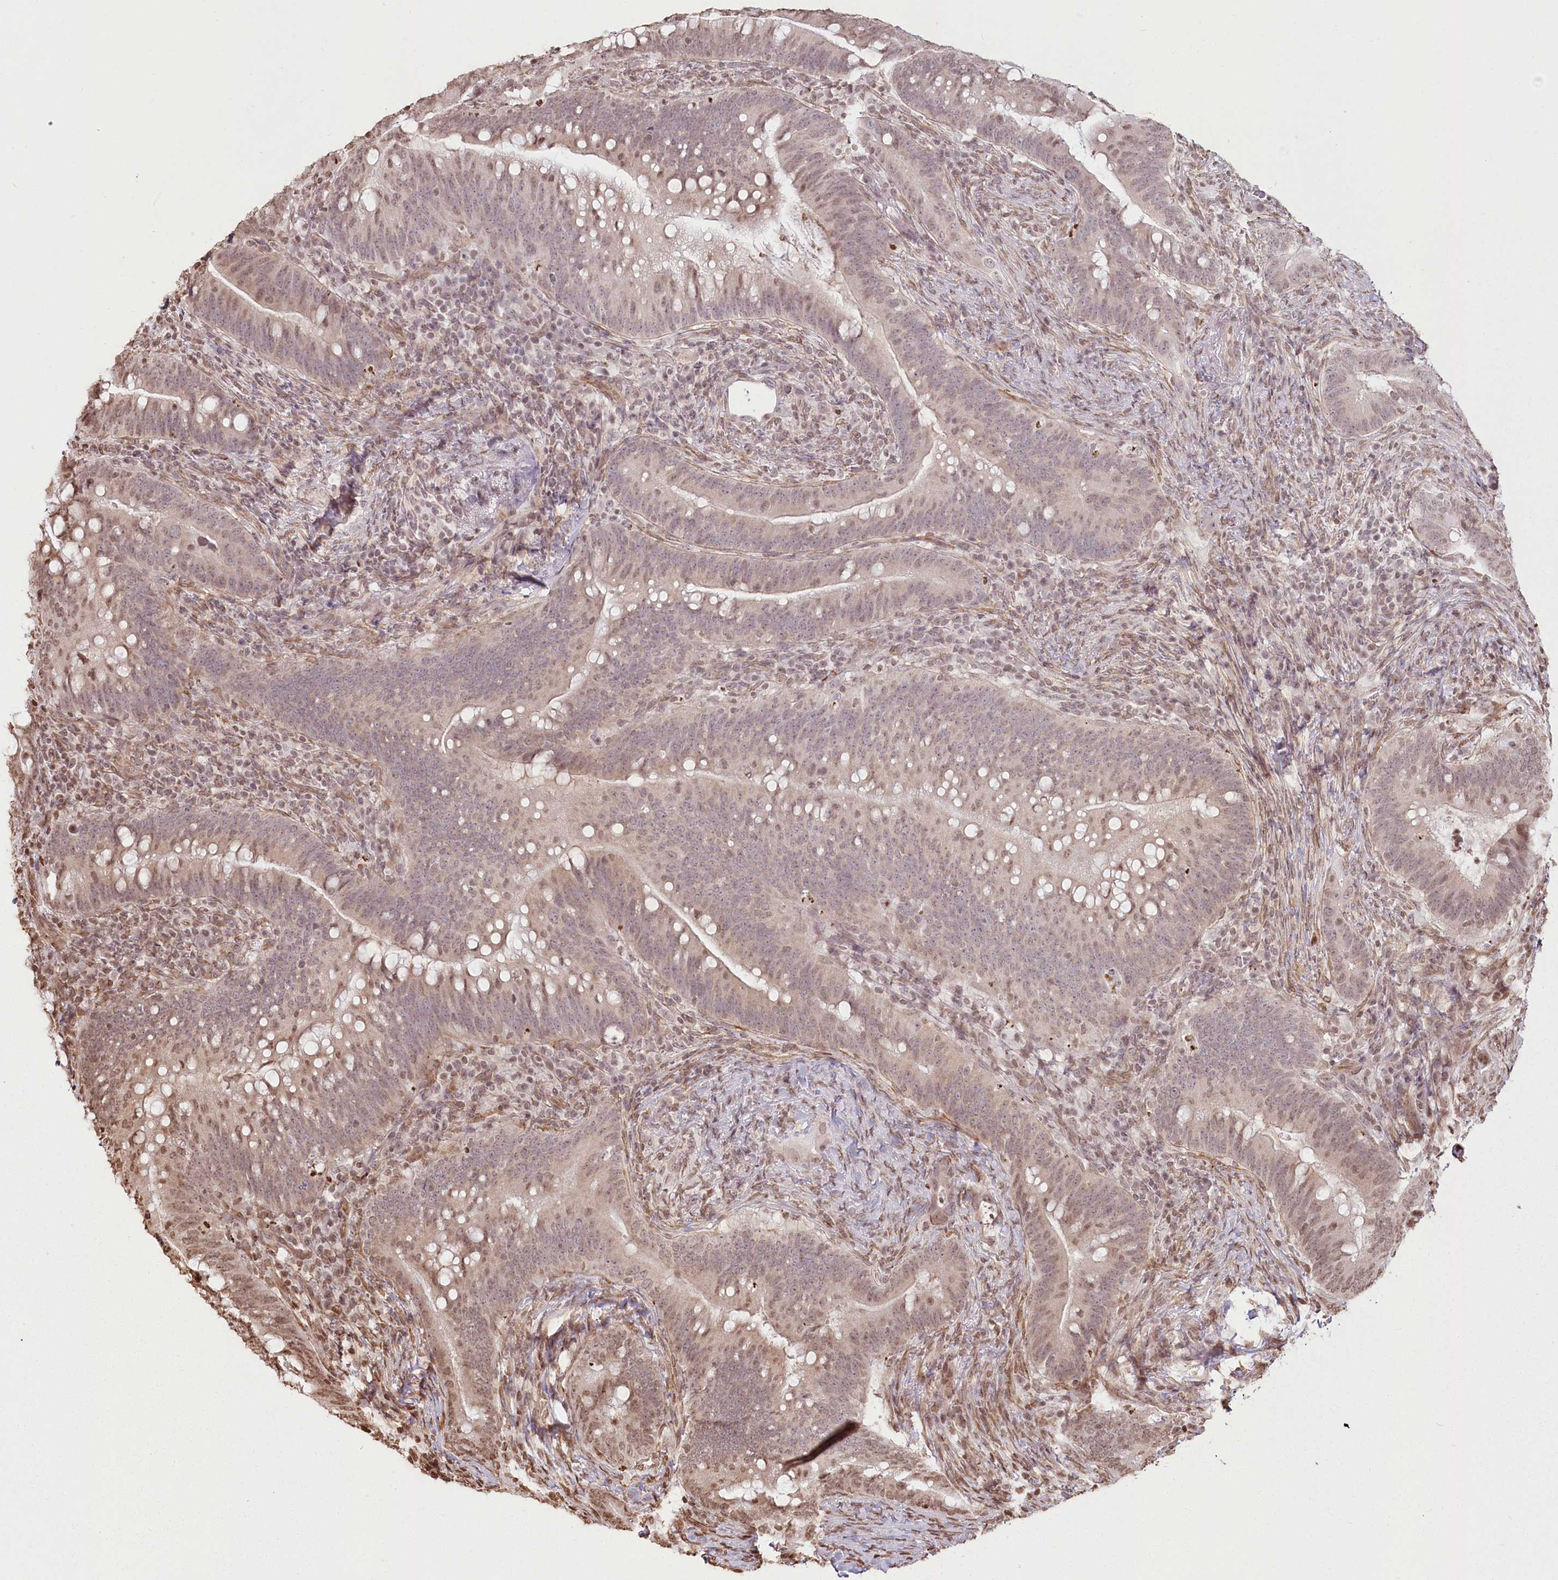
{"staining": {"intensity": "weak", "quantity": ">75%", "location": "nuclear"}, "tissue": "colorectal cancer", "cell_type": "Tumor cells", "image_type": "cancer", "snomed": [{"axis": "morphology", "description": "Adenocarcinoma, NOS"}, {"axis": "topography", "description": "Colon"}], "caption": "High-power microscopy captured an IHC histopathology image of colorectal cancer, revealing weak nuclear expression in approximately >75% of tumor cells.", "gene": "FAM13A", "patient": {"sex": "female", "age": 66}}